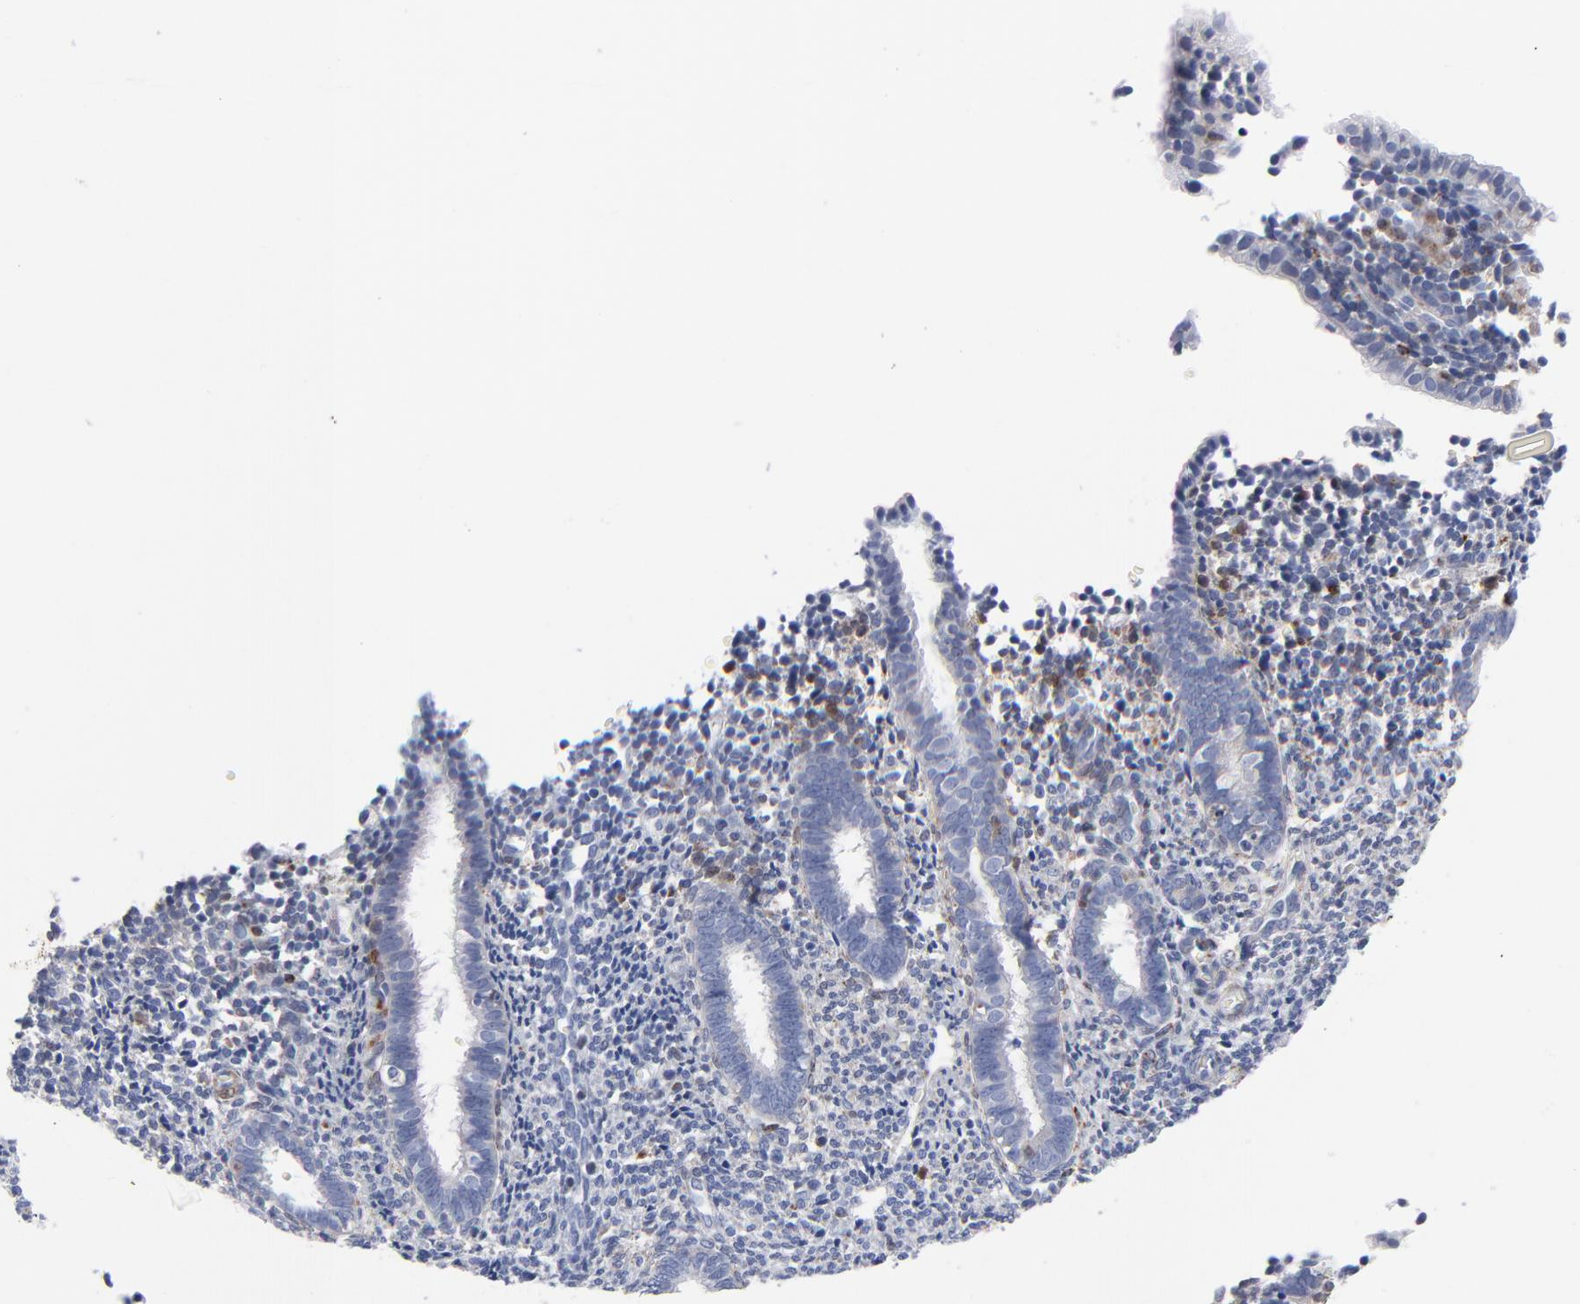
{"staining": {"intensity": "weak", "quantity": "<25%", "location": "cytoplasmic/membranous"}, "tissue": "endometrium", "cell_type": "Cells in endometrial stroma", "image_type": "normal", "snomed": [{"axis": "morphology", "description": "Normal tissue, NOS"}, {"axis": "topography", "description": "Endometrium"}], "caption": "Photomicrograph shows no significant protein staining in cells in endometrial stroma of unremarkable endometrium. (Immunohistochemistry (ihc), brightfield microscopy, high magnification).", "gene": "CHCHD10", "patient": {"sex": "female", "age": 27}}